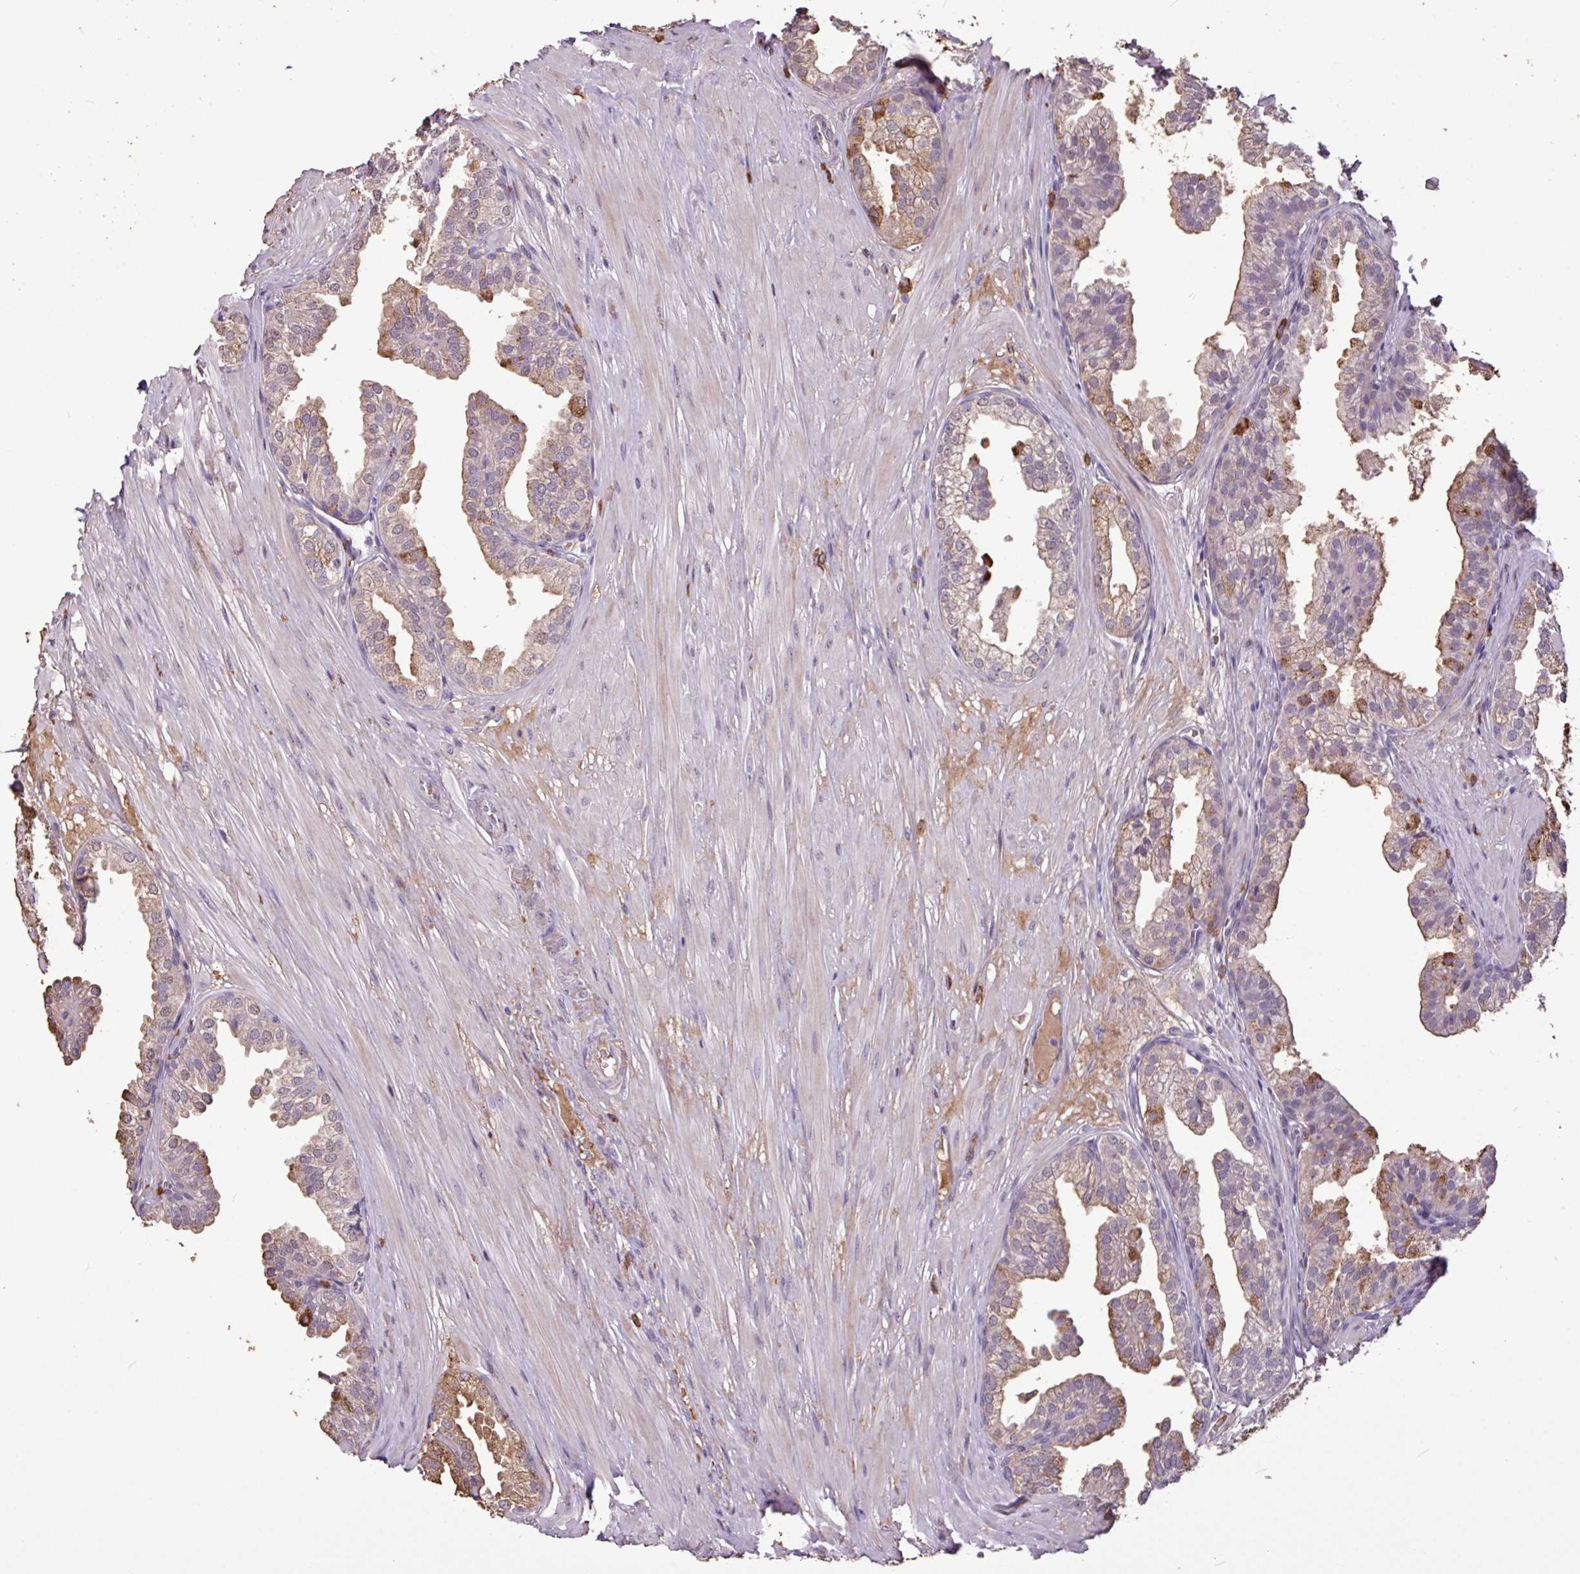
{"staining": {"intensity": "strong", "quantity": "25%-75%", "location": "cytoplasmic/membranous"}, "tissue": "prostate", "cell_type": "Glandular cells", "image_type": "normal", "snomed": [{"axis": "morphology", "description": "Normal tissue, NOS"}, {"axis": "topography", "description": "Prostate"}, {"axis": "topography", "description": "Peripheral nerve tissue"}], "caption": "Glandular cells reveal strong cytoplasmic/membranous expression in approximately 25%-75% of cells in benign prostate.", "gene": "L3MBTL3", "patient": {"sex": "male", "age": 55}}